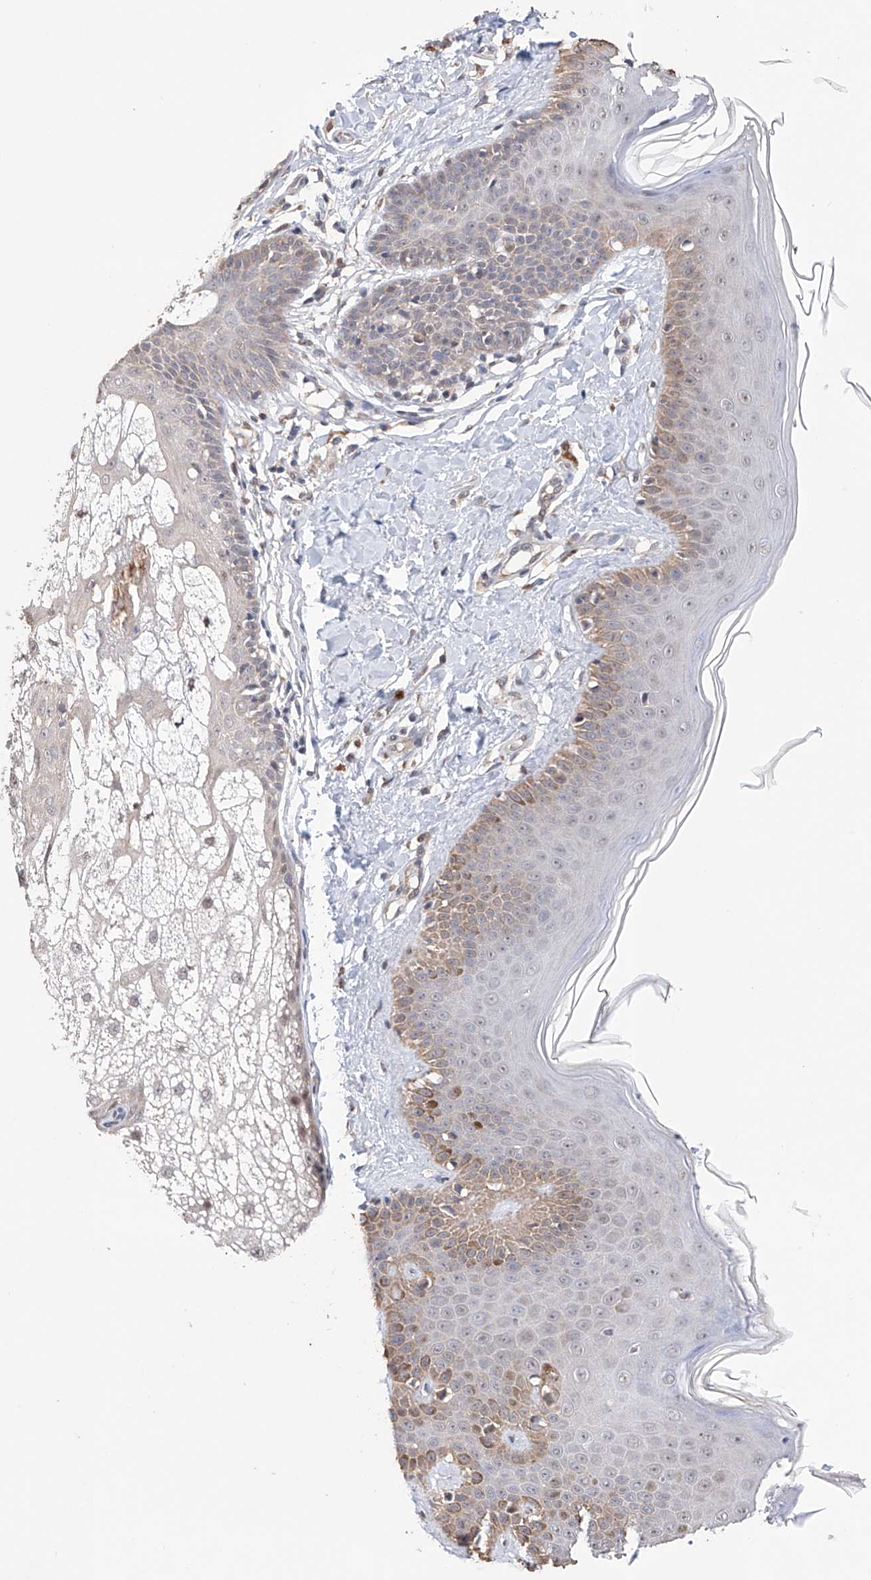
{"staining": {"intensity": "negative", "quantity": "none", "location": "none"}, "tissue": "skin", "cell_type": "Fibroblasts", "image_type": "normal", "snomed": [{"axis": "morphology", "description": "Normal tissue, NOS"}, {"axis": "topography", "description": "Skin"}], "caption": "Human skin stained for a protein using immunohistochemistry (IHC) displays no expression in fibroblasts.", "gene": "AFG1L", "patient": {"sex": "male", "age": 52}}